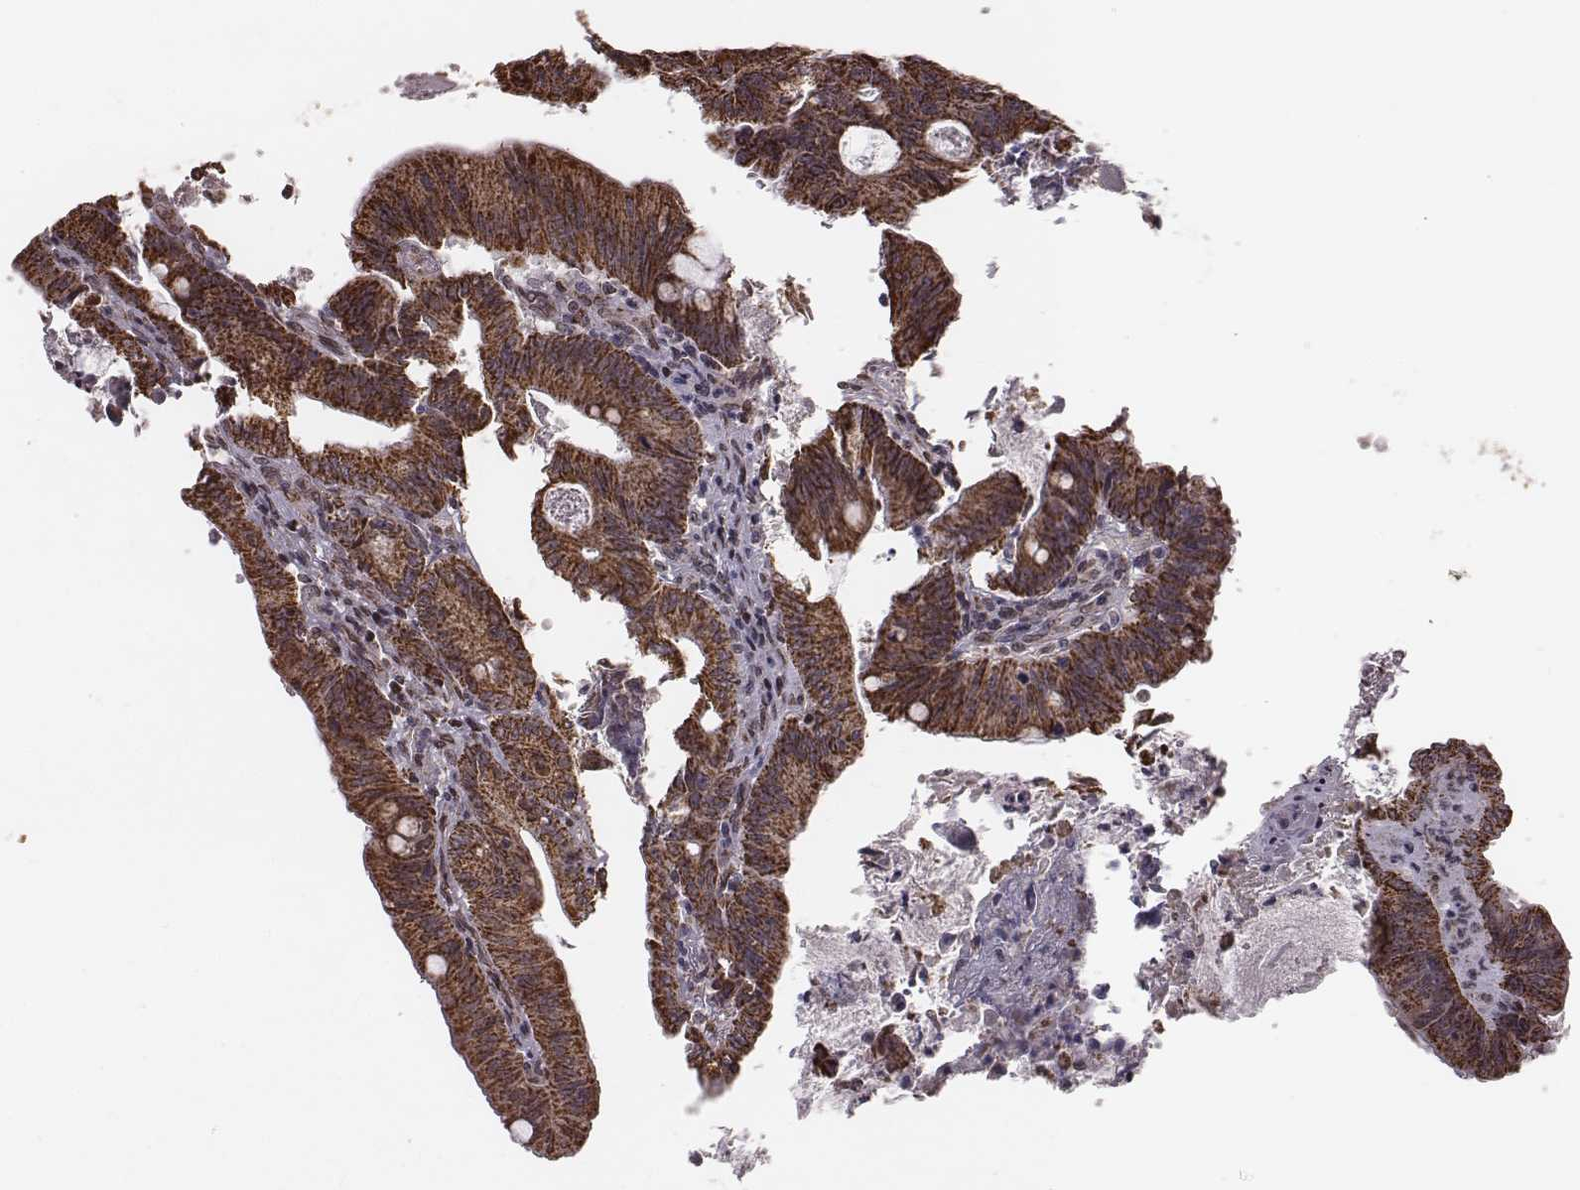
{"staining": {"intensity": "strong", "quantity": ">75%", "location": "cytoplasmic/membranous"}, "tissue": "colorectal cancer", "cell_type": "Tumor cells", "image_type": "cancer", "snomed": [{"axis": "morphology", "description": "Adenocarcinoma, NOS"}, {"axis": "topography", "description": "Colon"}], "caption": "High-power microscopy captured an immunohistochemistry (IHC) histopathology image of adenocarcinoma (colorectal), revealing strong cytoplasmic/membranous positivity in approximately >75% of tumor cells. The staining was performed using DAB to visualize the protein expression in brown, while the nuclei were stained in blue with hematoxylin (Magnification: 20x).", "gene": "ACOT2", "patient": {"sex": "female", "age": 70}}